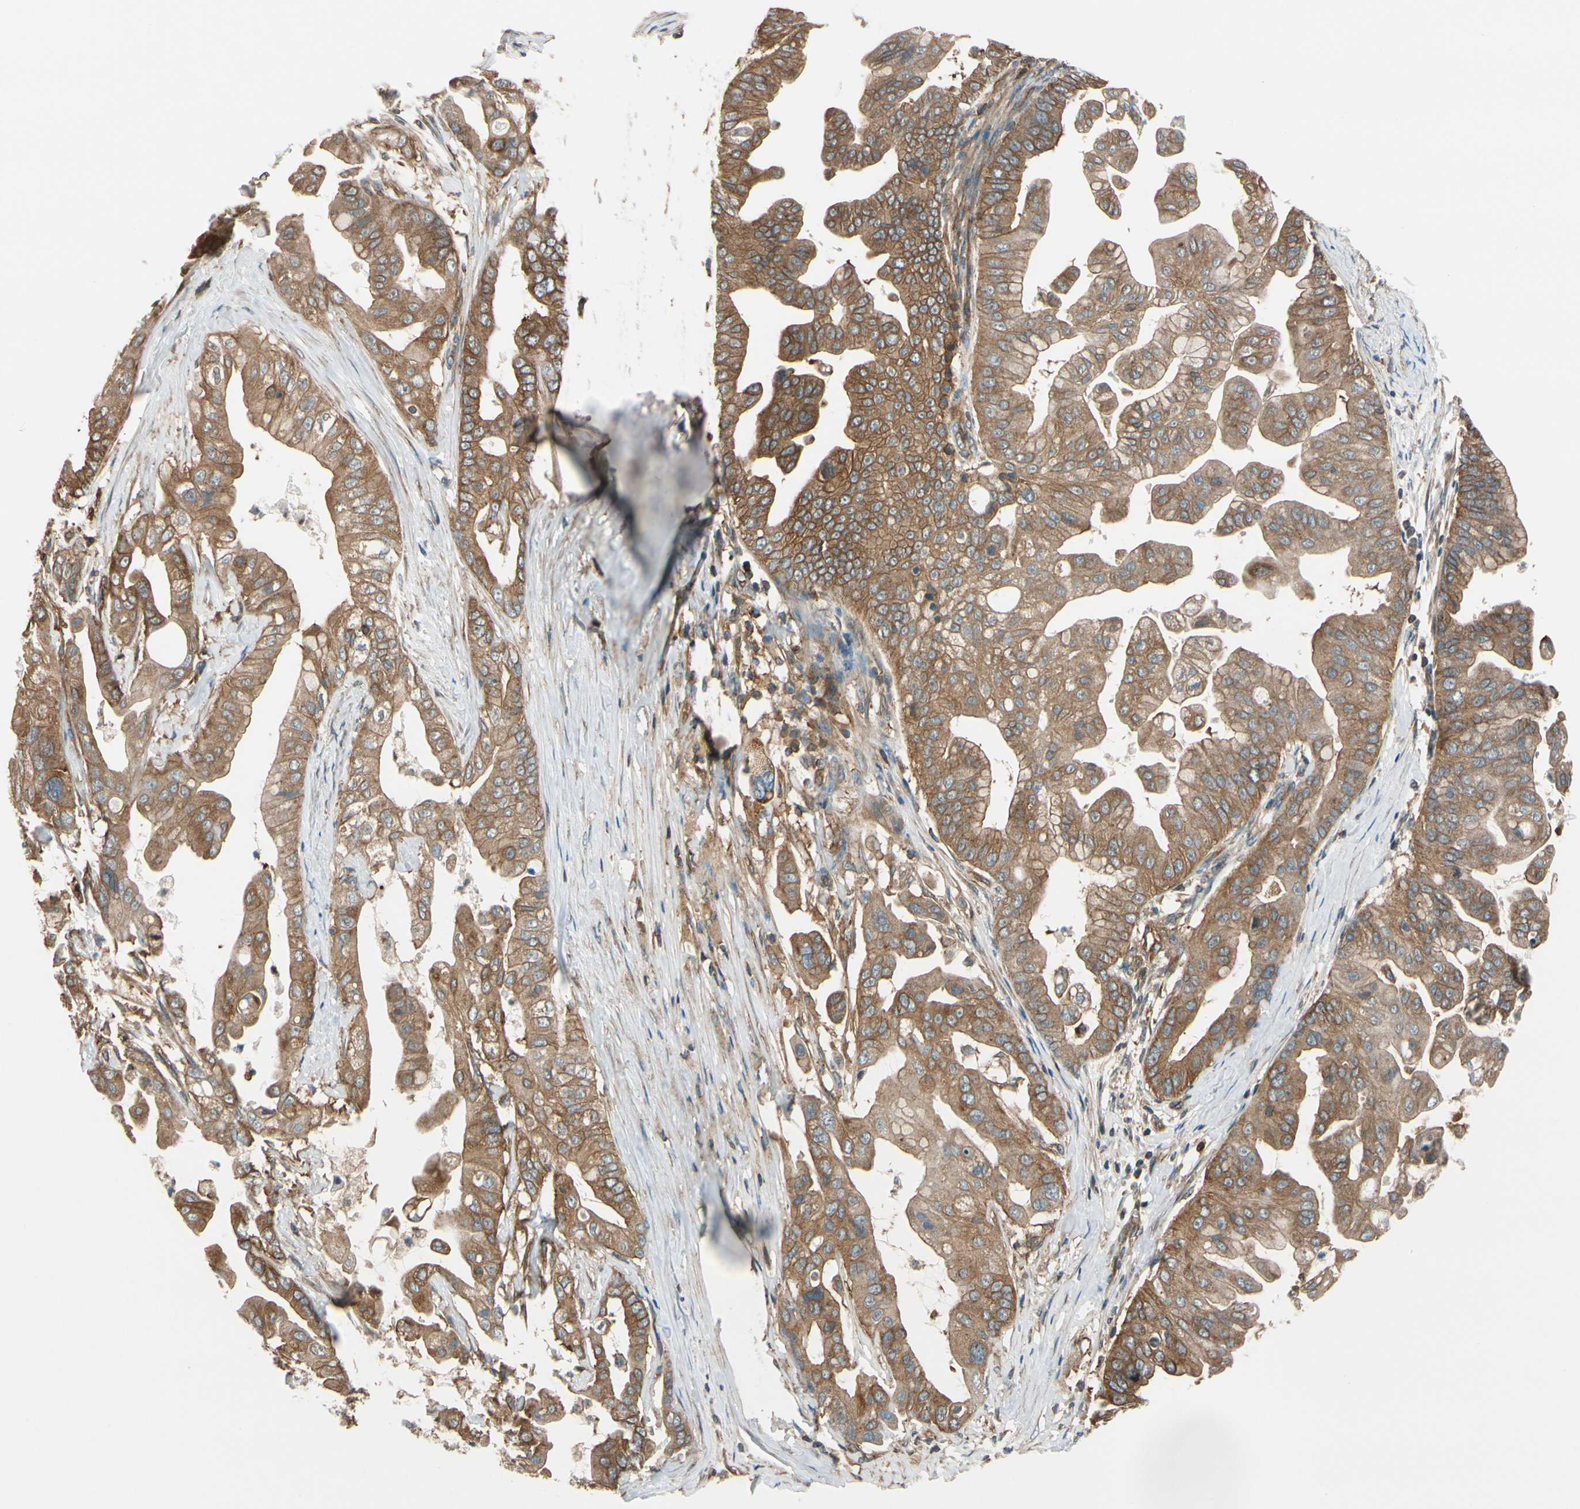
{"staining": {"intensity": "moderate", "quantity": "25%-75%", "location": "cytoplasmic/membranous"}, "tissue": "pancreatic cancer", "cell_type": "Tumor cells", "image_type": "cancer", "snomed": [{"axis": "morphology", "description": "Adenocarcinoma, NOS"}, {"axis": "topography", "description": "Pancreas"}], "caption": "High-magnification brightfield microscopy of adenocarcinoma (pancreatic) stained with DAB (3,3'-diaminobenzidine) (brown) and counterstained with hematoxylin (blue). tumor cells exhibit moderate cytoplasmic/membranous staining is appreciated in approximately25%-75% of cells.", "gene": "EPS15", "patient": {"sex": "female", "age": 75}}